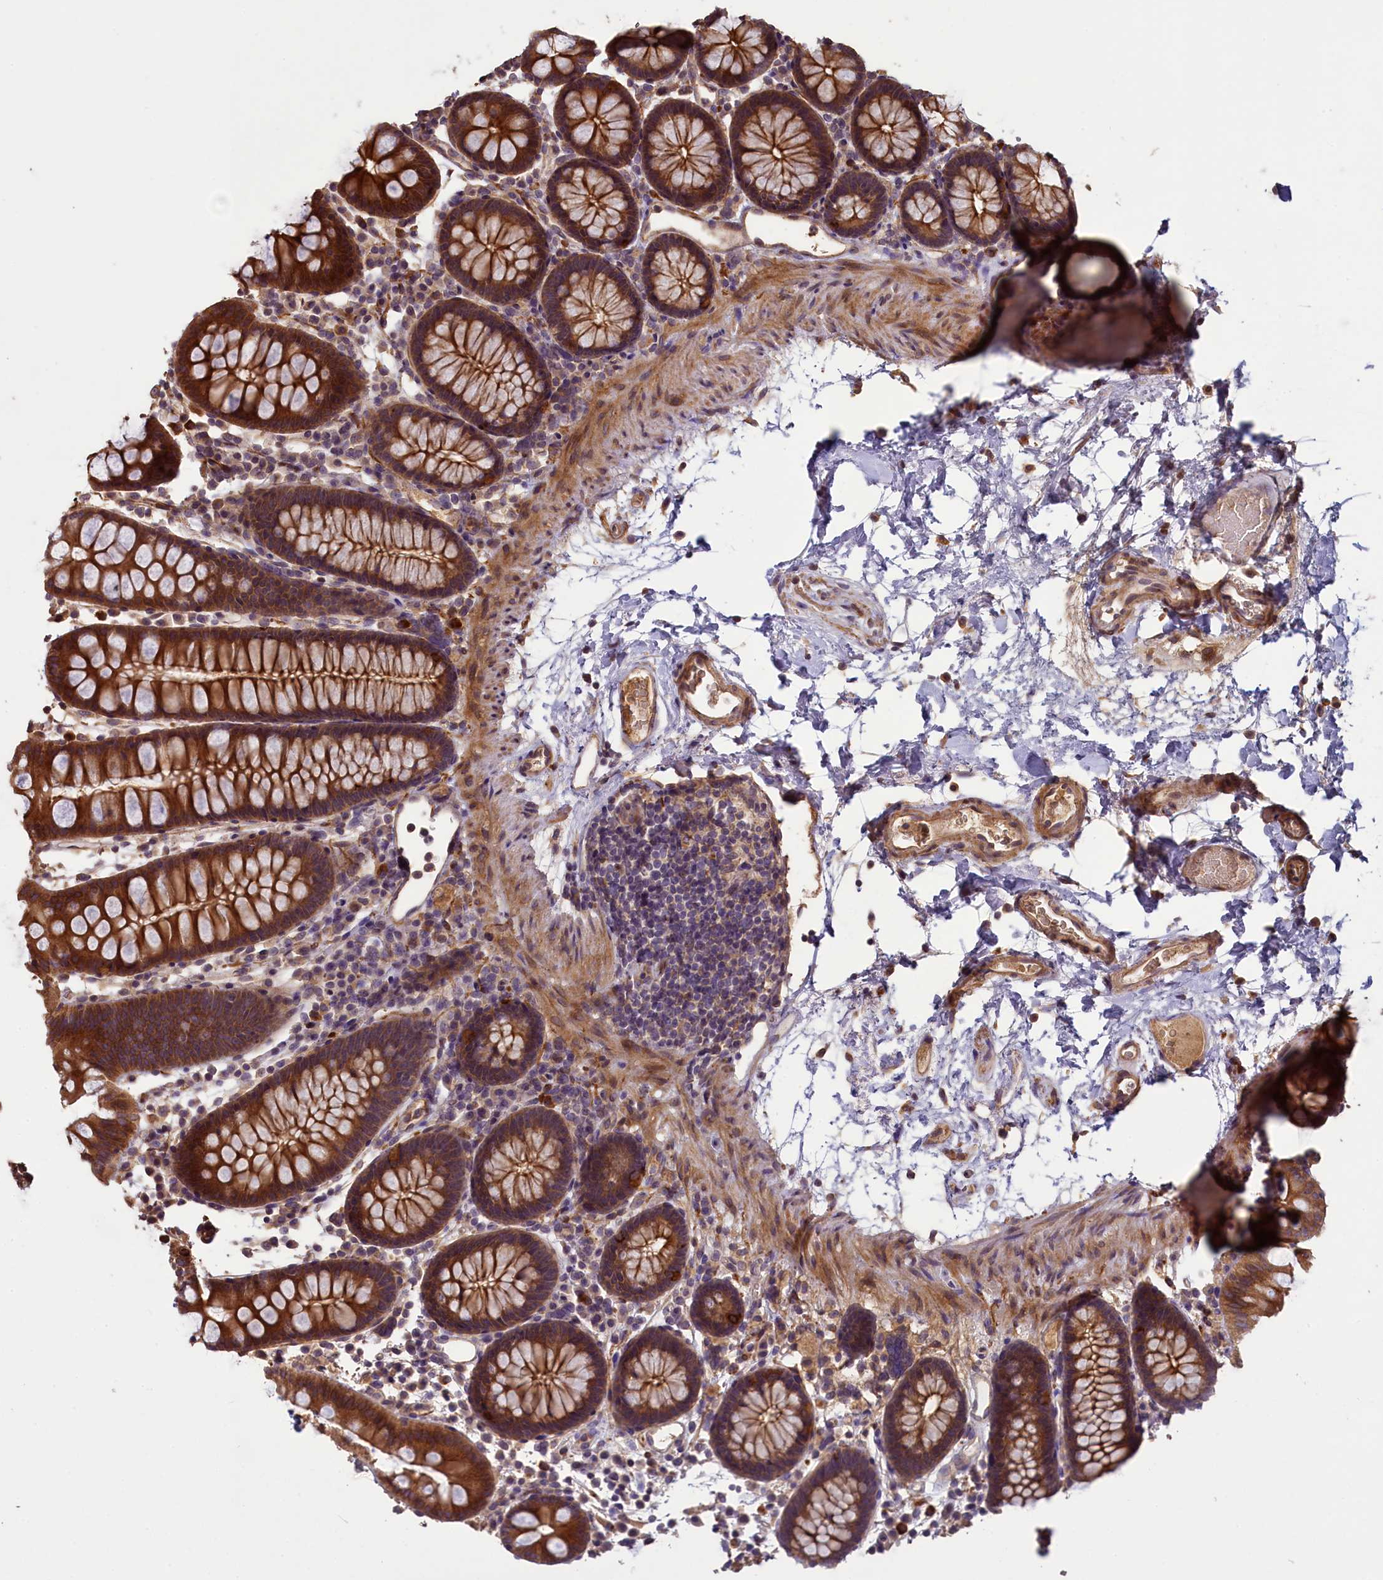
{"staining": {"intensity": "moderate", "quantity": ">75%", "location": "cytoplasmic/membranous"}, "tissue": "colon", "cell_type": "Endothelial cells", "image_type": "normal", "snomed": [{"axis": "morphology", "description": "Normal tissue, NOS"}, {"axis": "topography", "description": "Colon"}], "caption": "A histopathology image of colon stained for a protein displays moderate cytoplasmic/membranous brown staining in endothelial cells. (DAB = brown stain, brightfield microscopy at high magnification).", "gene": "NUDT6", "patient": {"sex": "male", "age": 75}}